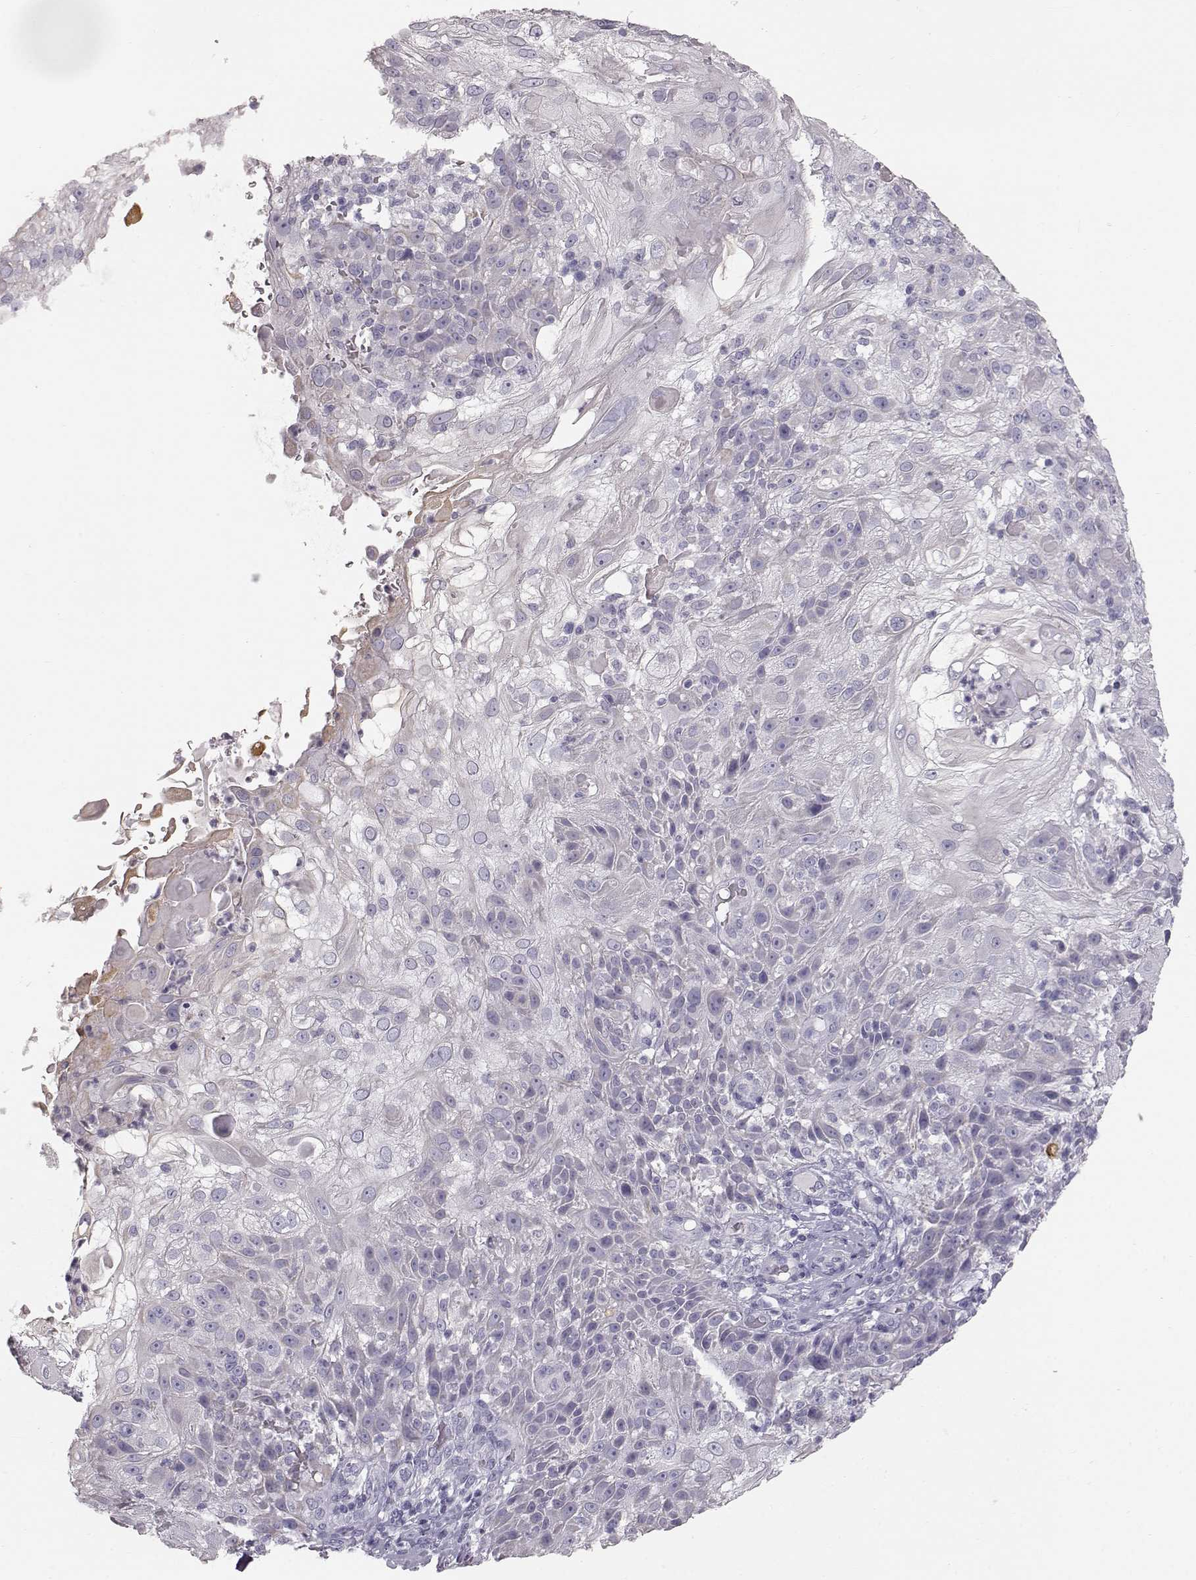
{"staining": {"intensity": "negative", "quantity": "none", "location": "none"}, "tissue": "skin cancer", "cell_type": "Tumor cells", "image_type": "cancer", "snomed": [{"axis": "morphology", "description": "Normal tissue, NOS"}, {"axis": "morphology", "description": "Squamous cell carcinoma, NOS"}, {"axis": "topography", "description": "Skin"}], "caption": "Skin cancer (squamous cell carcinoma) was stained to show a protein in brown. There is no significant staining in tumor cells.", "gene": "KRT33A", "patient": {"sex": "female", "age": 83}}